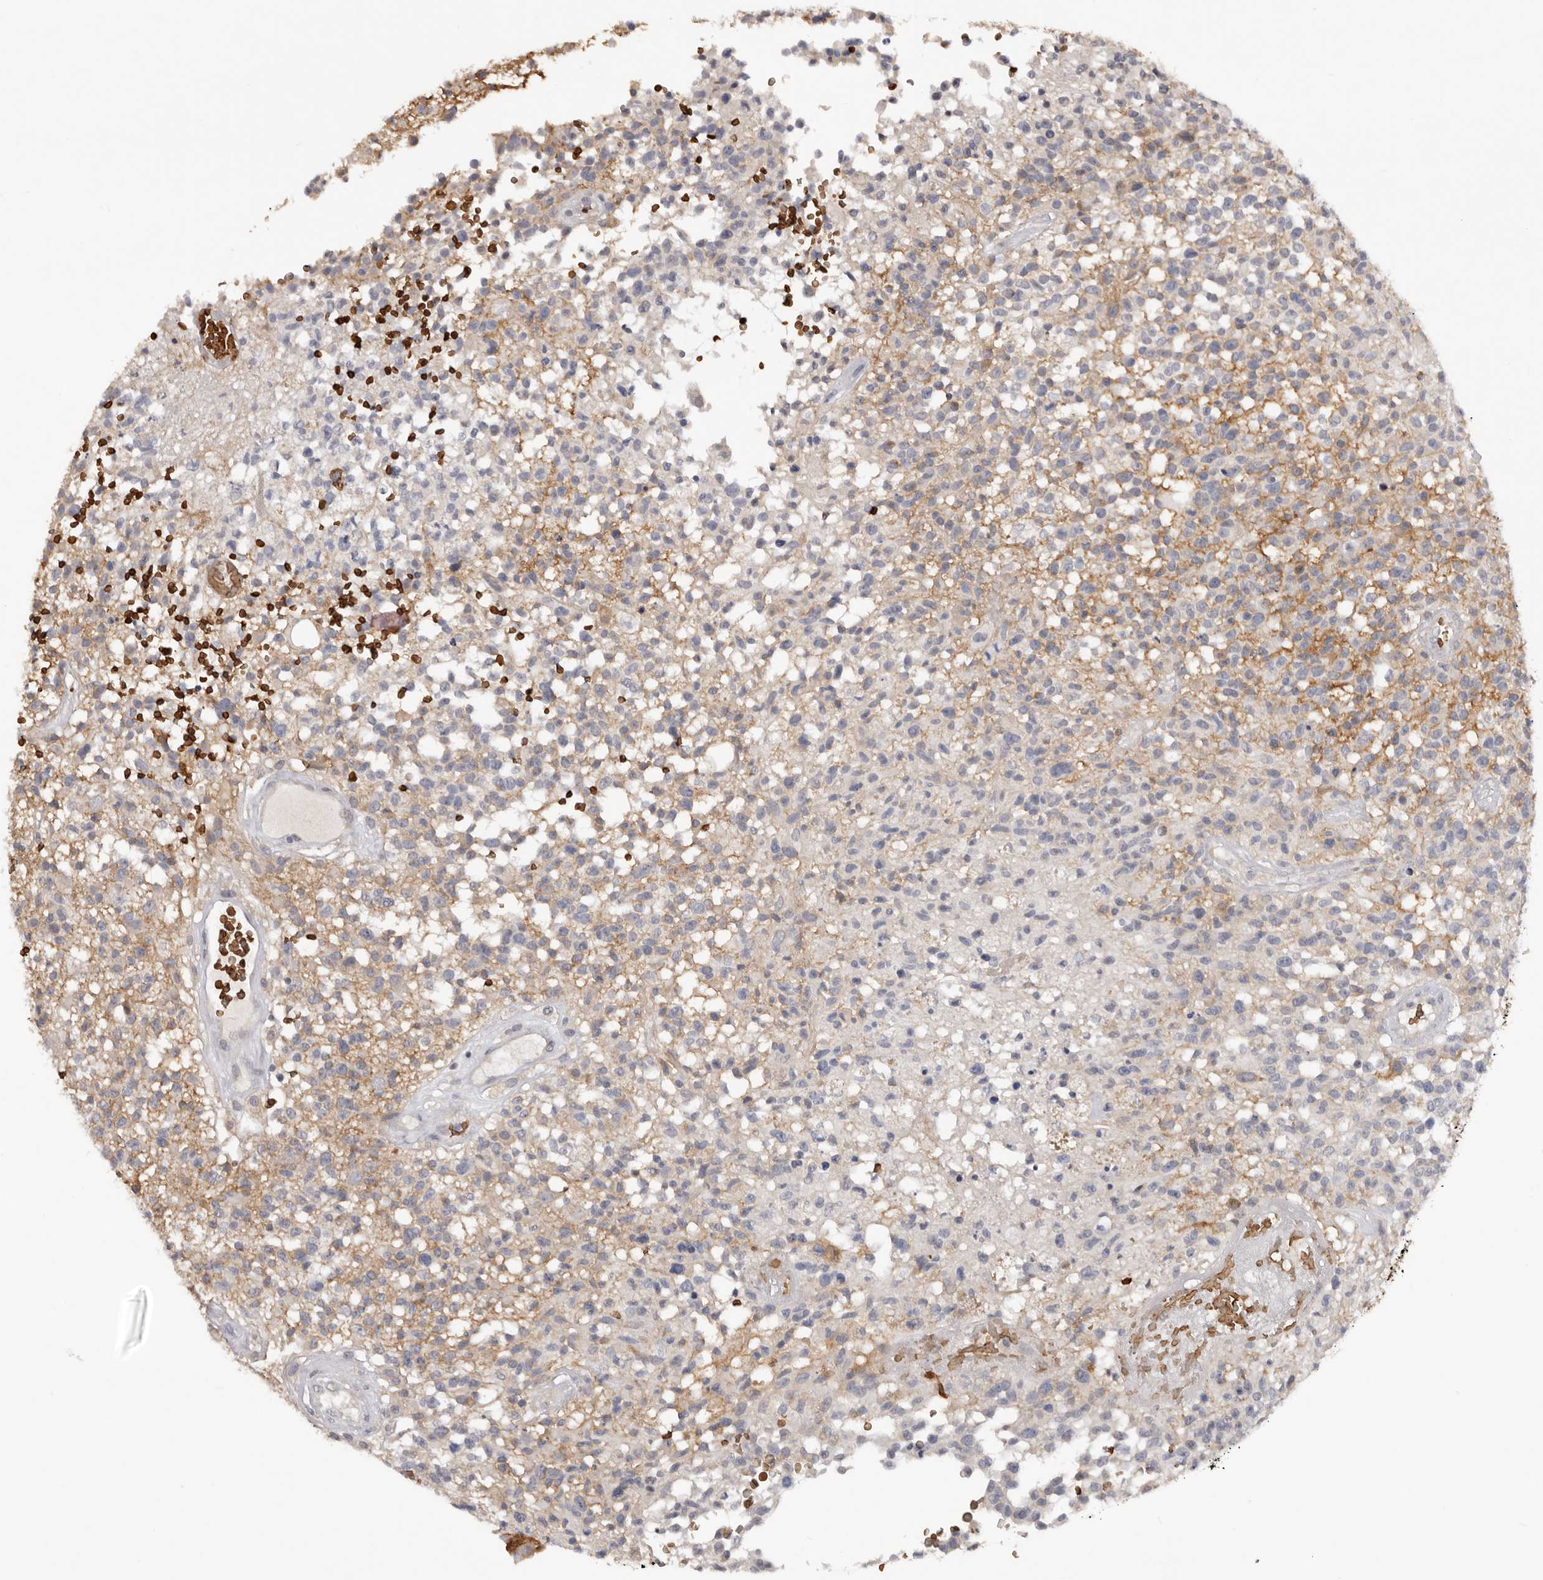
{"staining": {"intensity": "weak", "quantity": "<25%", "location": "cytoplasmic/membranous"}, "tissue": "glioma", "cell_type": "Tumor cells", "image_type": "cancer", "snomed": [{"axis": "morphology", "description": "Glioma, malignant, High grade"}, {"axis": "morphology", "description": "Glioblastoma, NOS"}, {"axis": "topography", "description": "Brain"}], "caption": "This is a image of immunohistochemistry (IHC) staining of glioma, which shows no positivity in tumor cells.", "gene": "TNR", "patient": {"sex": "male", "age": 60}}